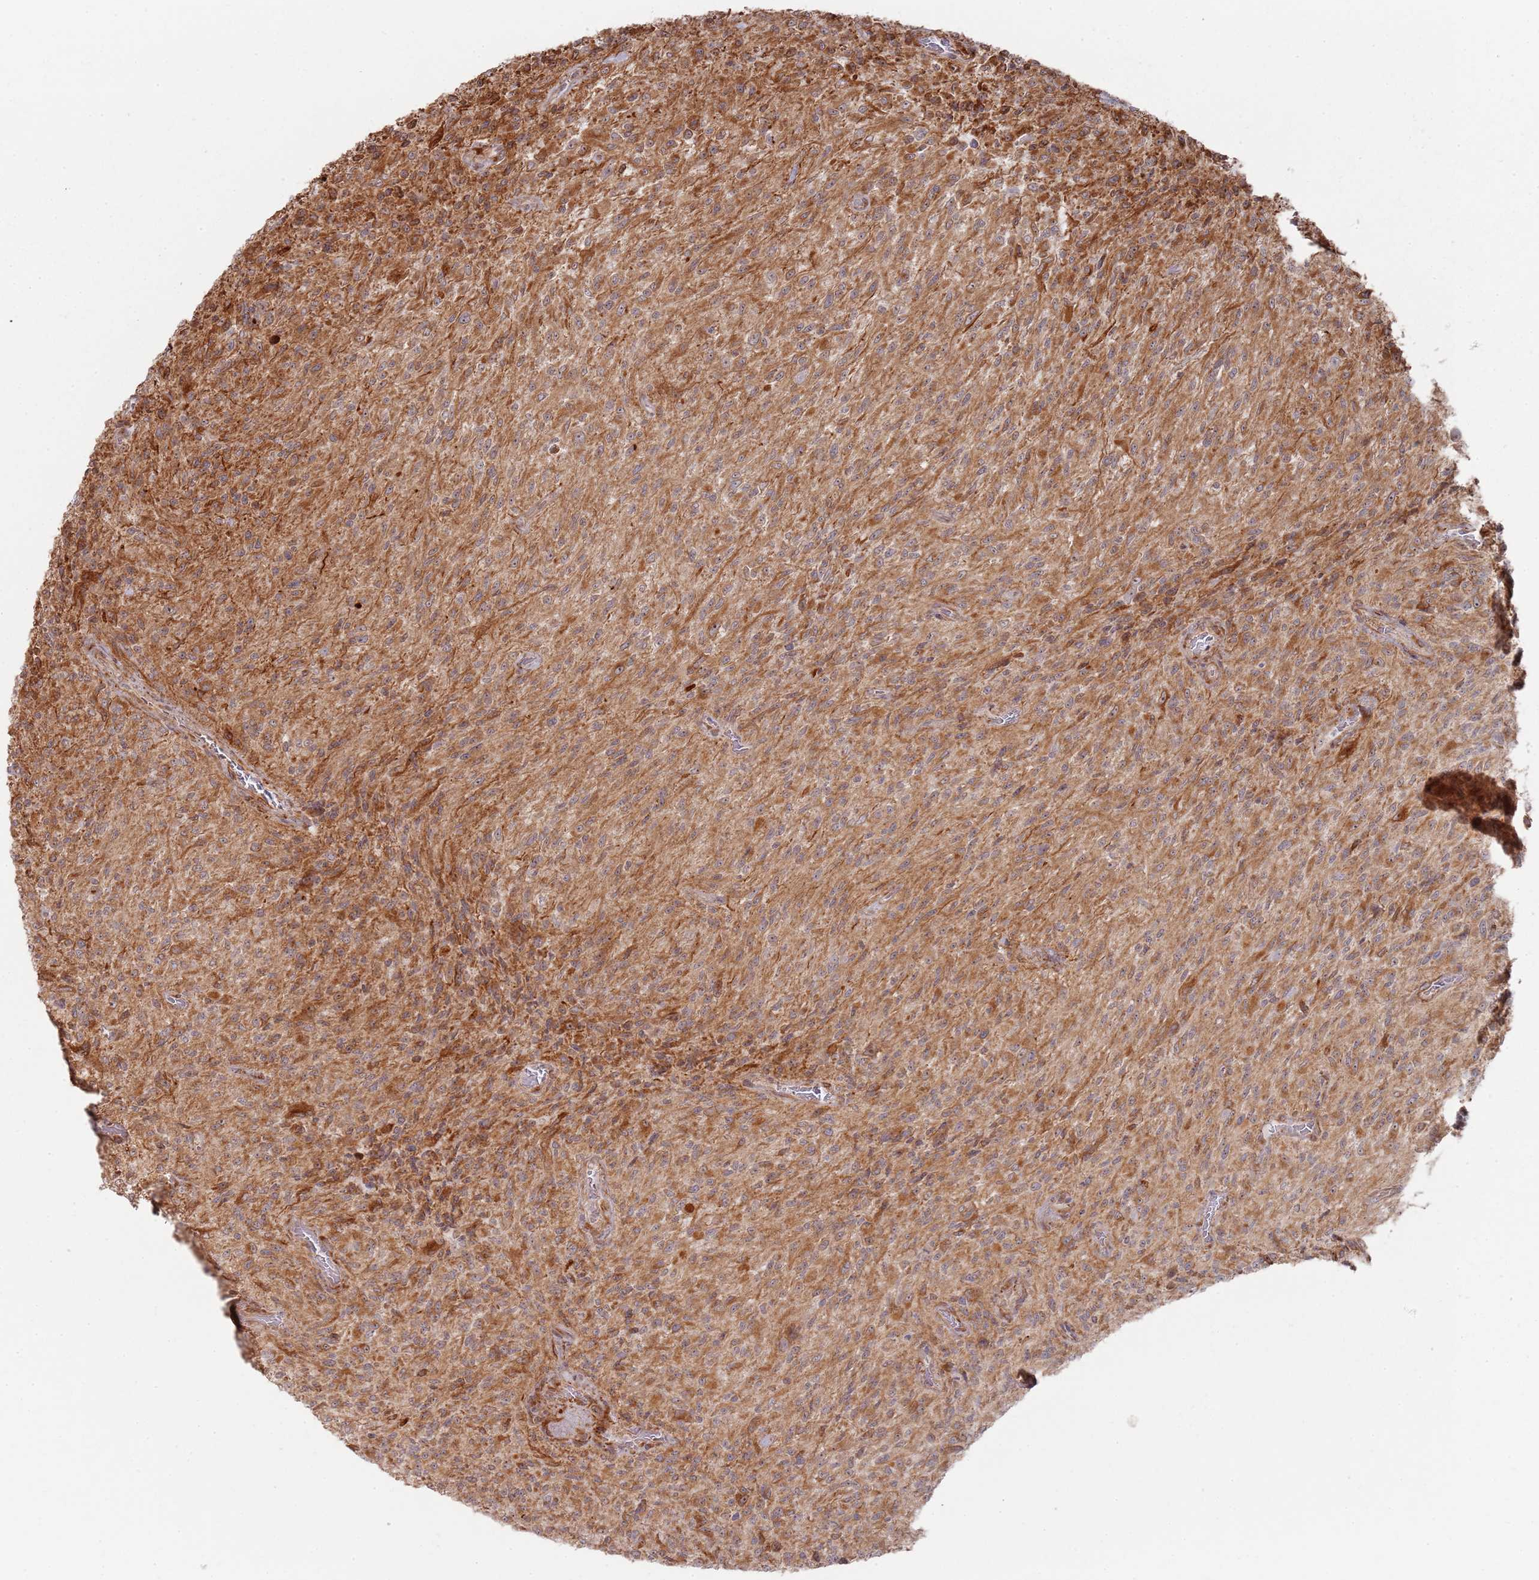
{"staining": {"intensity": "moderate", "quantity": "25%-75%", "location": "cytoplasmic/membranous"}, "tissue": "glioma", "cell_type": "Tumor cells", "image_type": "cancer", "snomed": [{"axis": "morphology", "description": "Normal tissue, NOS"}, {"axis": "morphology", "description": "Glioma, malignant, High grade"}, {"axis": "topography", "description": "Cerebral cortex"}], "caption": "Immunohistochemistry image of neoplastic tissue: human glioma stained using immunohistochemistry (IHC) shows medium levels of moderate protein expression localized specifically in the cytoplasmic/membranous of tumor cells, appearing as a cytoplasmic/membranous brown color.", "gene": "PHF21A", "patient": {"sex": "male", "age": 56}}